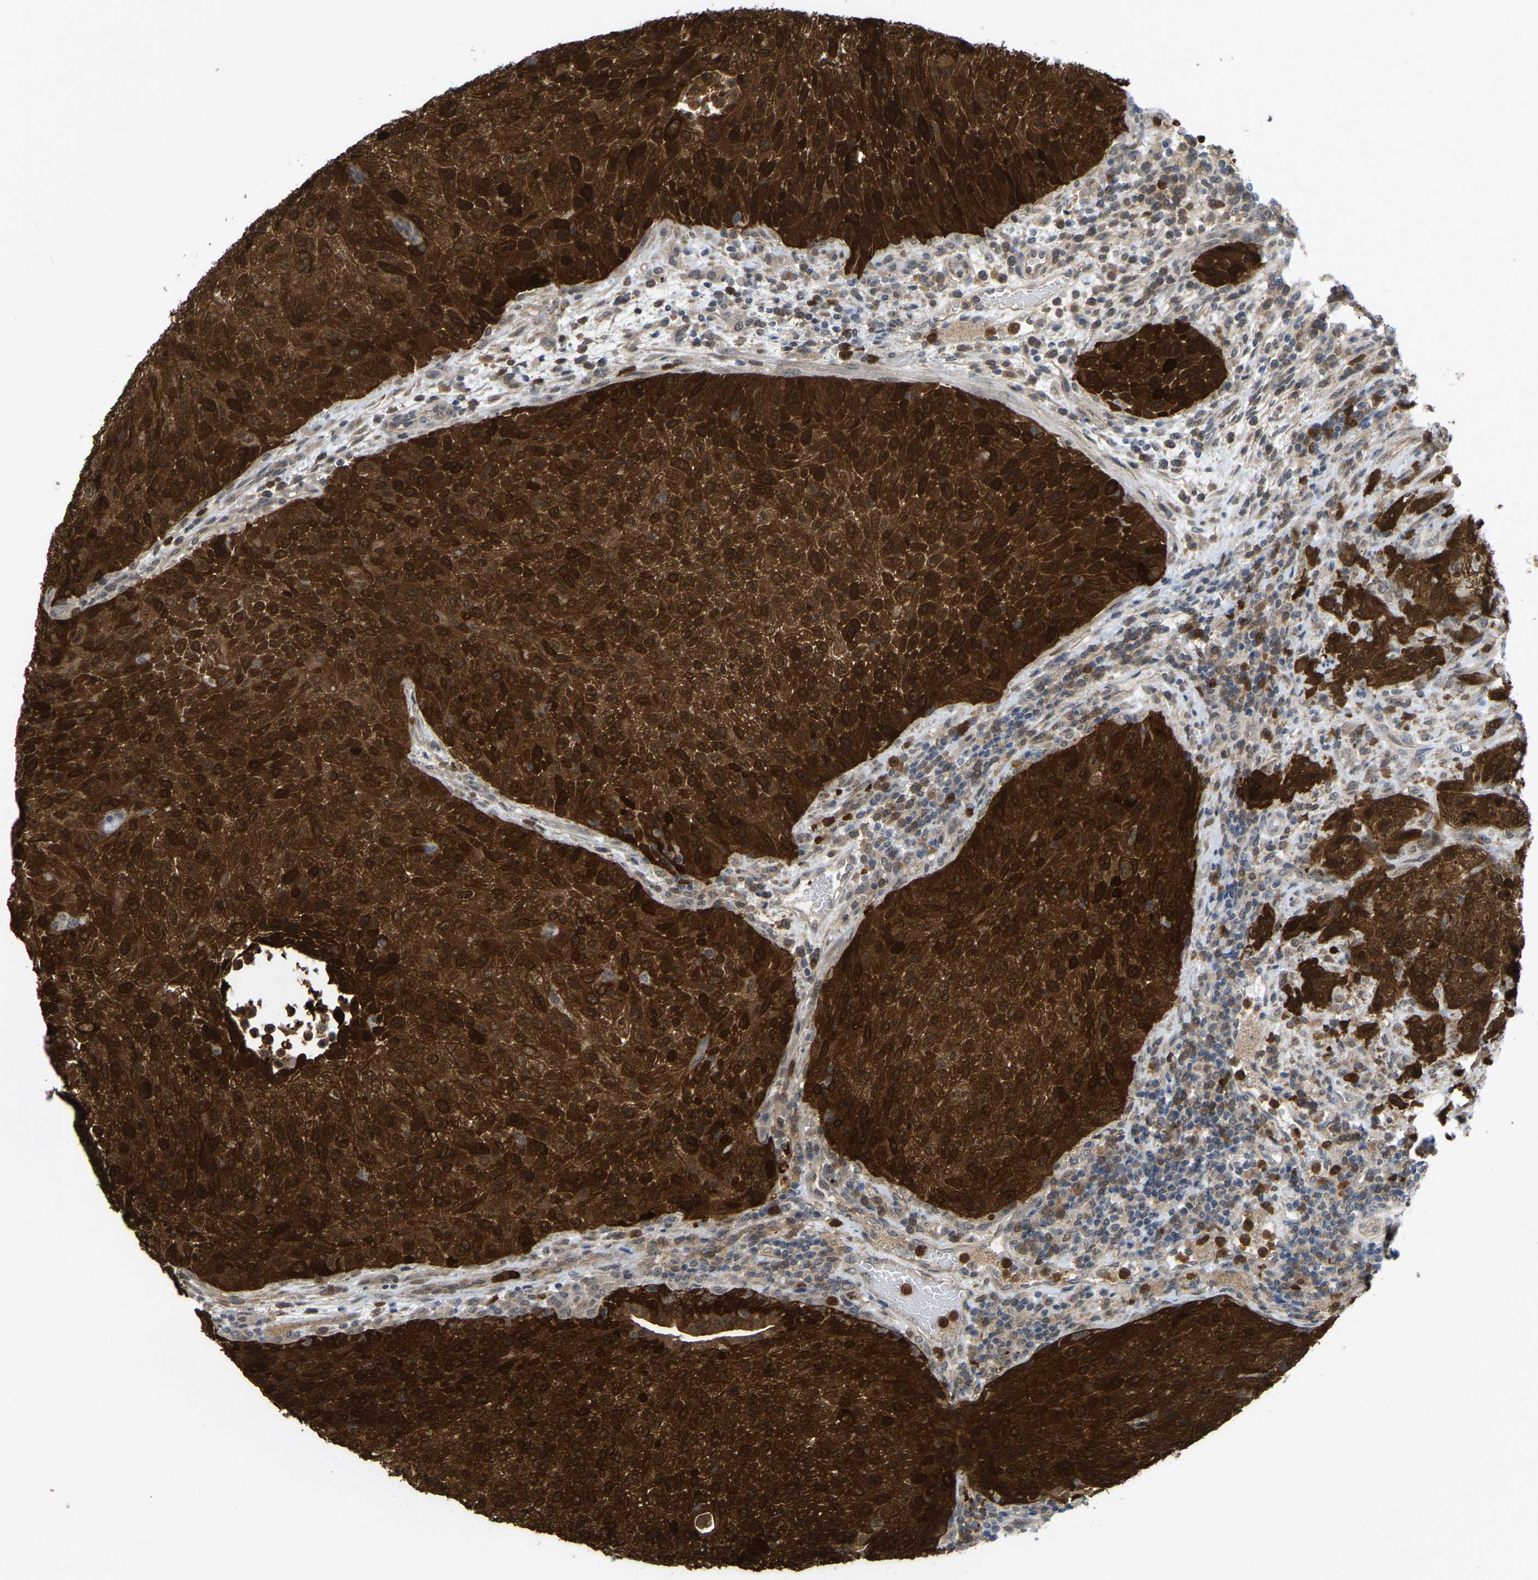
{"staining": {"intensity": "strong", "quantity": ">75%", "location": "cytoplasmic/membranous,nuclear"}, "tissue": "urothelial cancer", "cell_type": "Tumor cells", "image_type": "cancer", "snomed": [{"axis": "morphology", "description": "Urothelial carcinoma, Low grade"}, {"axis": "morphology", "description": "Urothelial carcinoma, High grade"}, {"axis": "topography", "description": "Urinary bladder"}], "caption": "Immunohistochemical staining of human low-grade urothelial carcinoma shows high levels of strong cytoplasmic/membranous and nuclear positivity in approximately >75% of tumor cells.", "gene": "SERPINB5", "patient": {"sex": "male", "age": 35}}